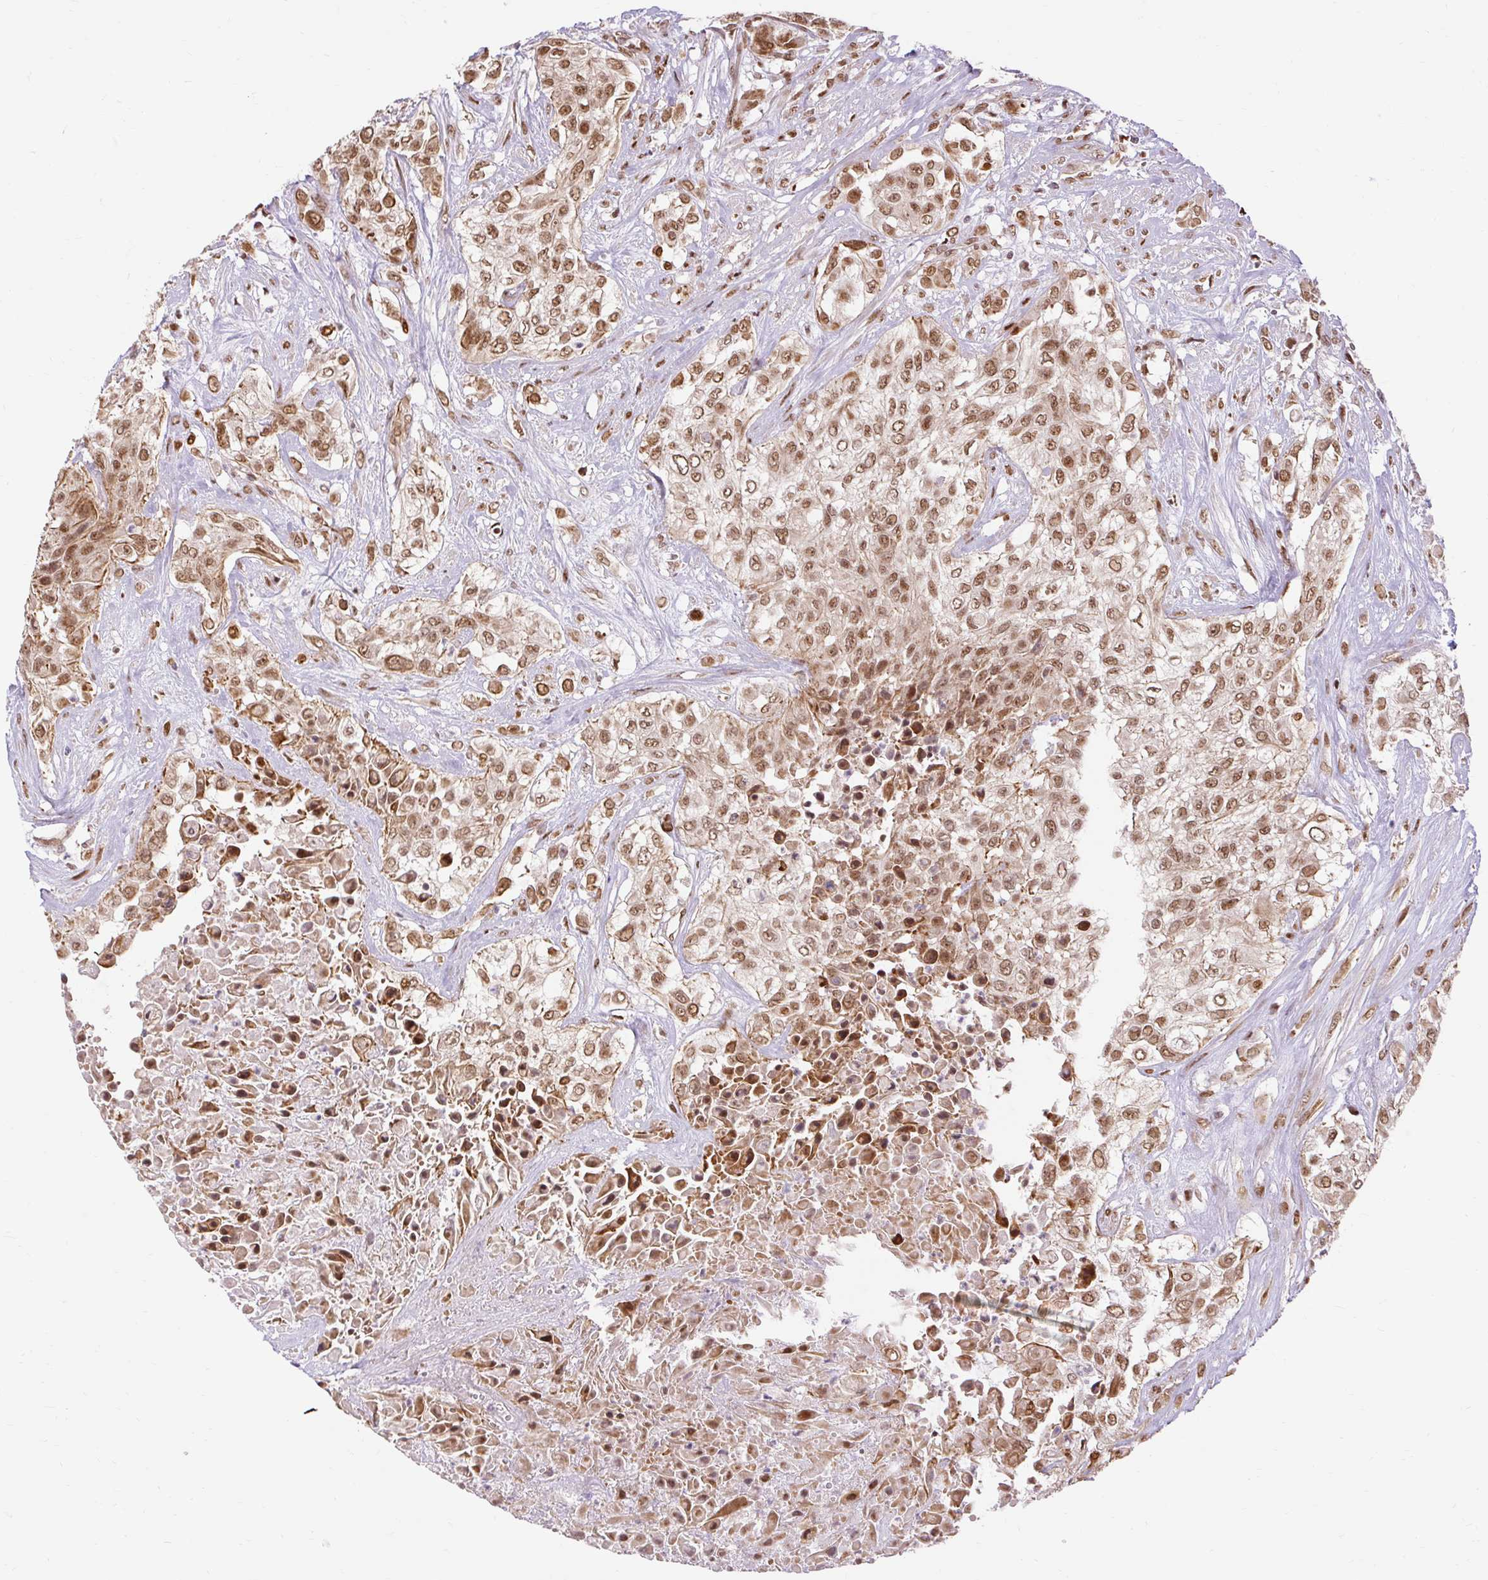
{"staining": {"intensity": "moderate", "quantity": ">75%", "location": "nuclear"}, "tissue": "urothelial cancer", "cell_type": "Tumor cells", "image_type": "cancer", "snomed": [{"axis": "morphology", "description": "Urothelial carcinoma, High grade"}, {"axis": "topography", "description": "Urinary bladder"}], "caption": "The photomicrograph displays a brown stain indicating the presence of a protein in the nuclear of tumor cells in high-grade urothelial carcinoma.", "gene": "MECOM", "patient": {"sex": "male", "age": 57}}